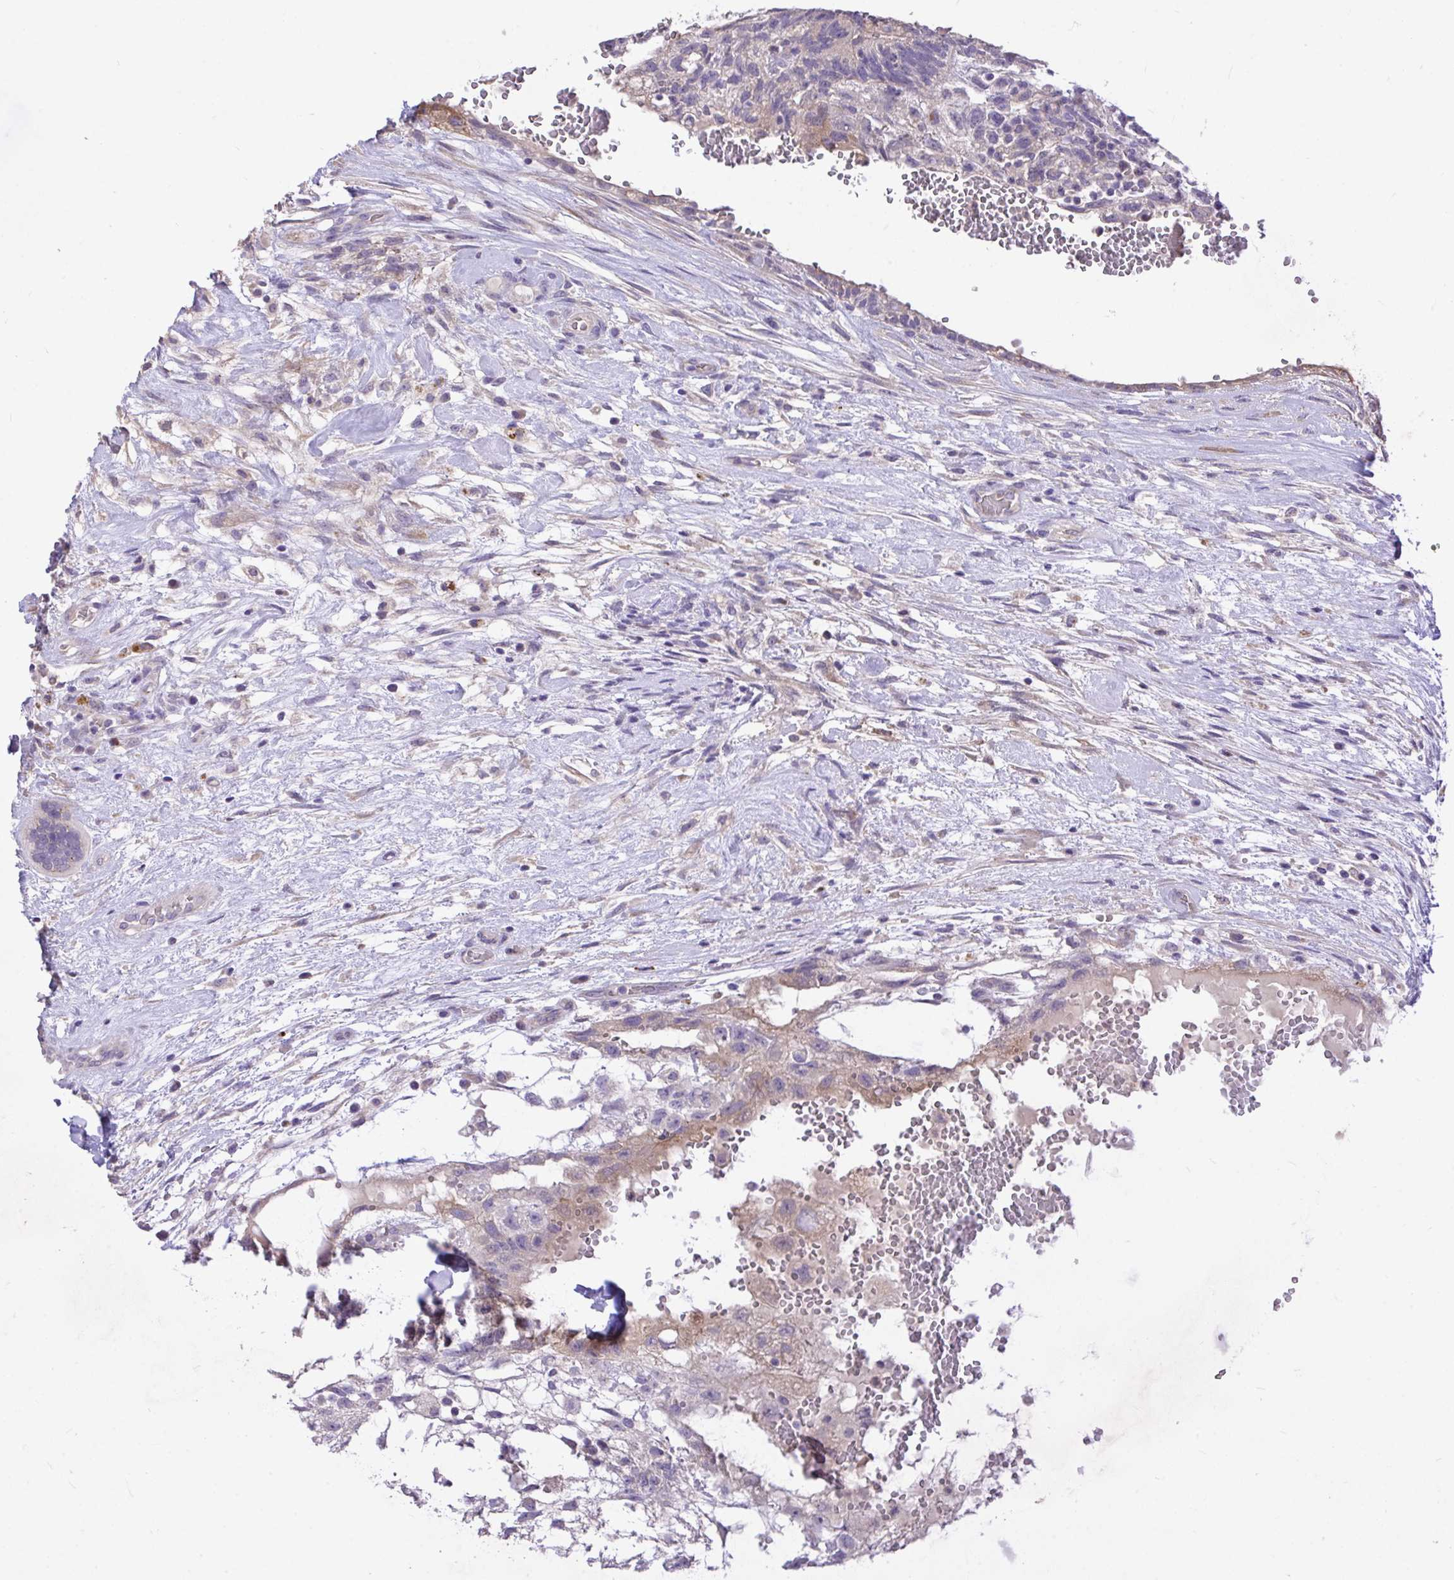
{"staining": {"intensity": "moderate", "quantity": "<25%", "location": "cytoplasmic/membranous"}, "tissue": "testis cancer", "cell_type": "Tumor cells", "image_type": "cancer", "snomed": [{"axis": "morphology", "description": "Normal tissue, NOS"}, {"axis": "morphology", "description": "Carcinoma, Embryonal, NOS"}, {"axis": "topography", "description": "Testis"}], "caption": "Immunohistochemical staining of human testis cancer (embryonal carcinoma) reveals low levels of moderate cytoplasmic/membranous expression in about <25% of tumor cells.", "gene": "MPC2", "patient": {"sex": "male", "age": 32}}